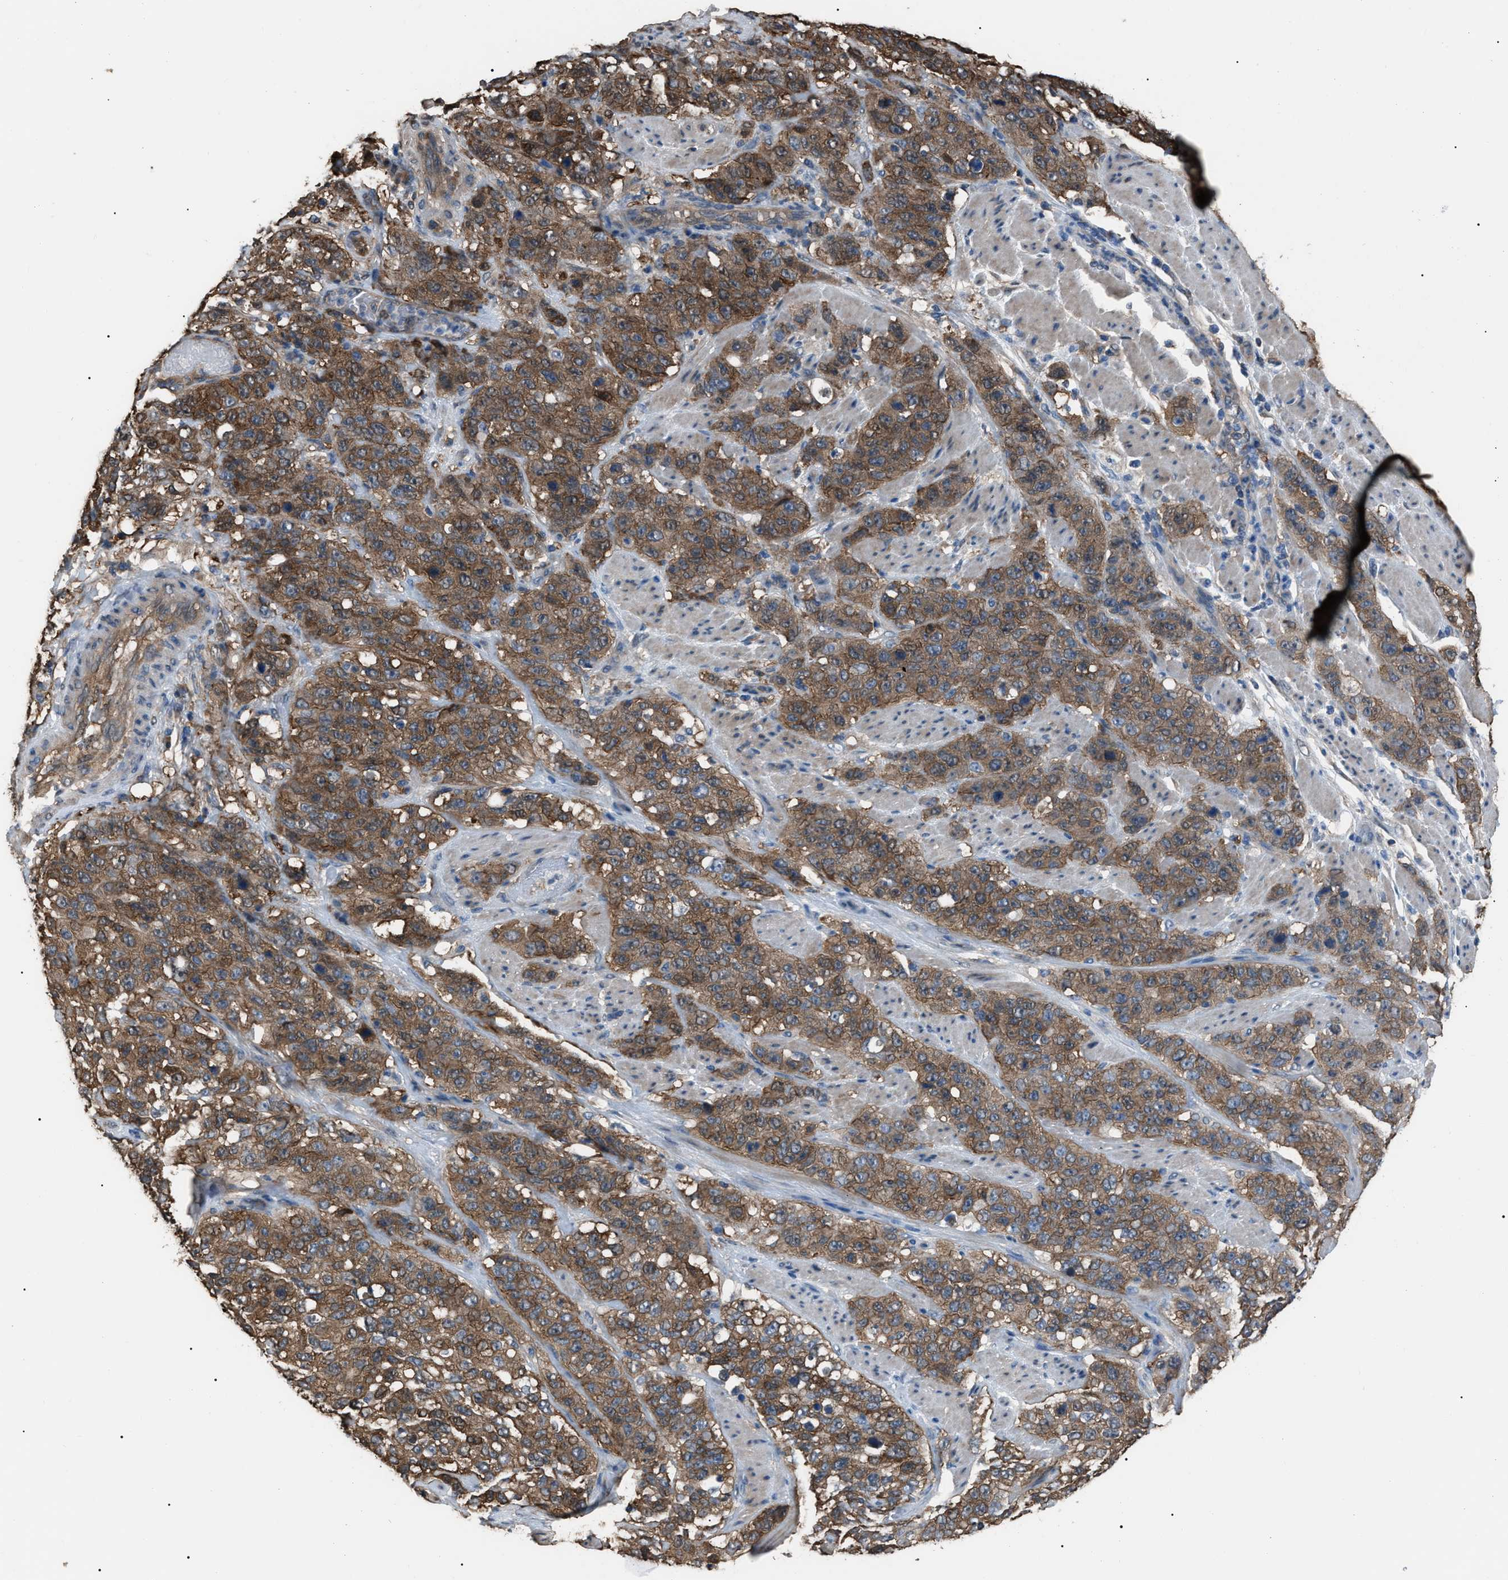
{"staining": {"intensity": "moderate", "quantity": ">75%", "location": "cytoplasmic/membranous"}, "tissue": "stomach cancer", "cell_type": "Tumor cells", "image_type": "cancer", "snomed": [{"axis": "morphology", "description": "Adenocarcinoma, NOS"}, {"axis": "topography", "description": "Stomach"}], "caption": "Immunohistochemistry histopathology image of neoplastic tissue: human stomach adenocarcinoma stained using immunohistochemistry shows medium levels of moderate protein expression localized specifically in the cytoplasmic/membranous of tumor cells, appearing as a cytoplasmic/membranous brown color.", "gene": "PDCD5", "patient": {"sex": "male", "age": 48}}